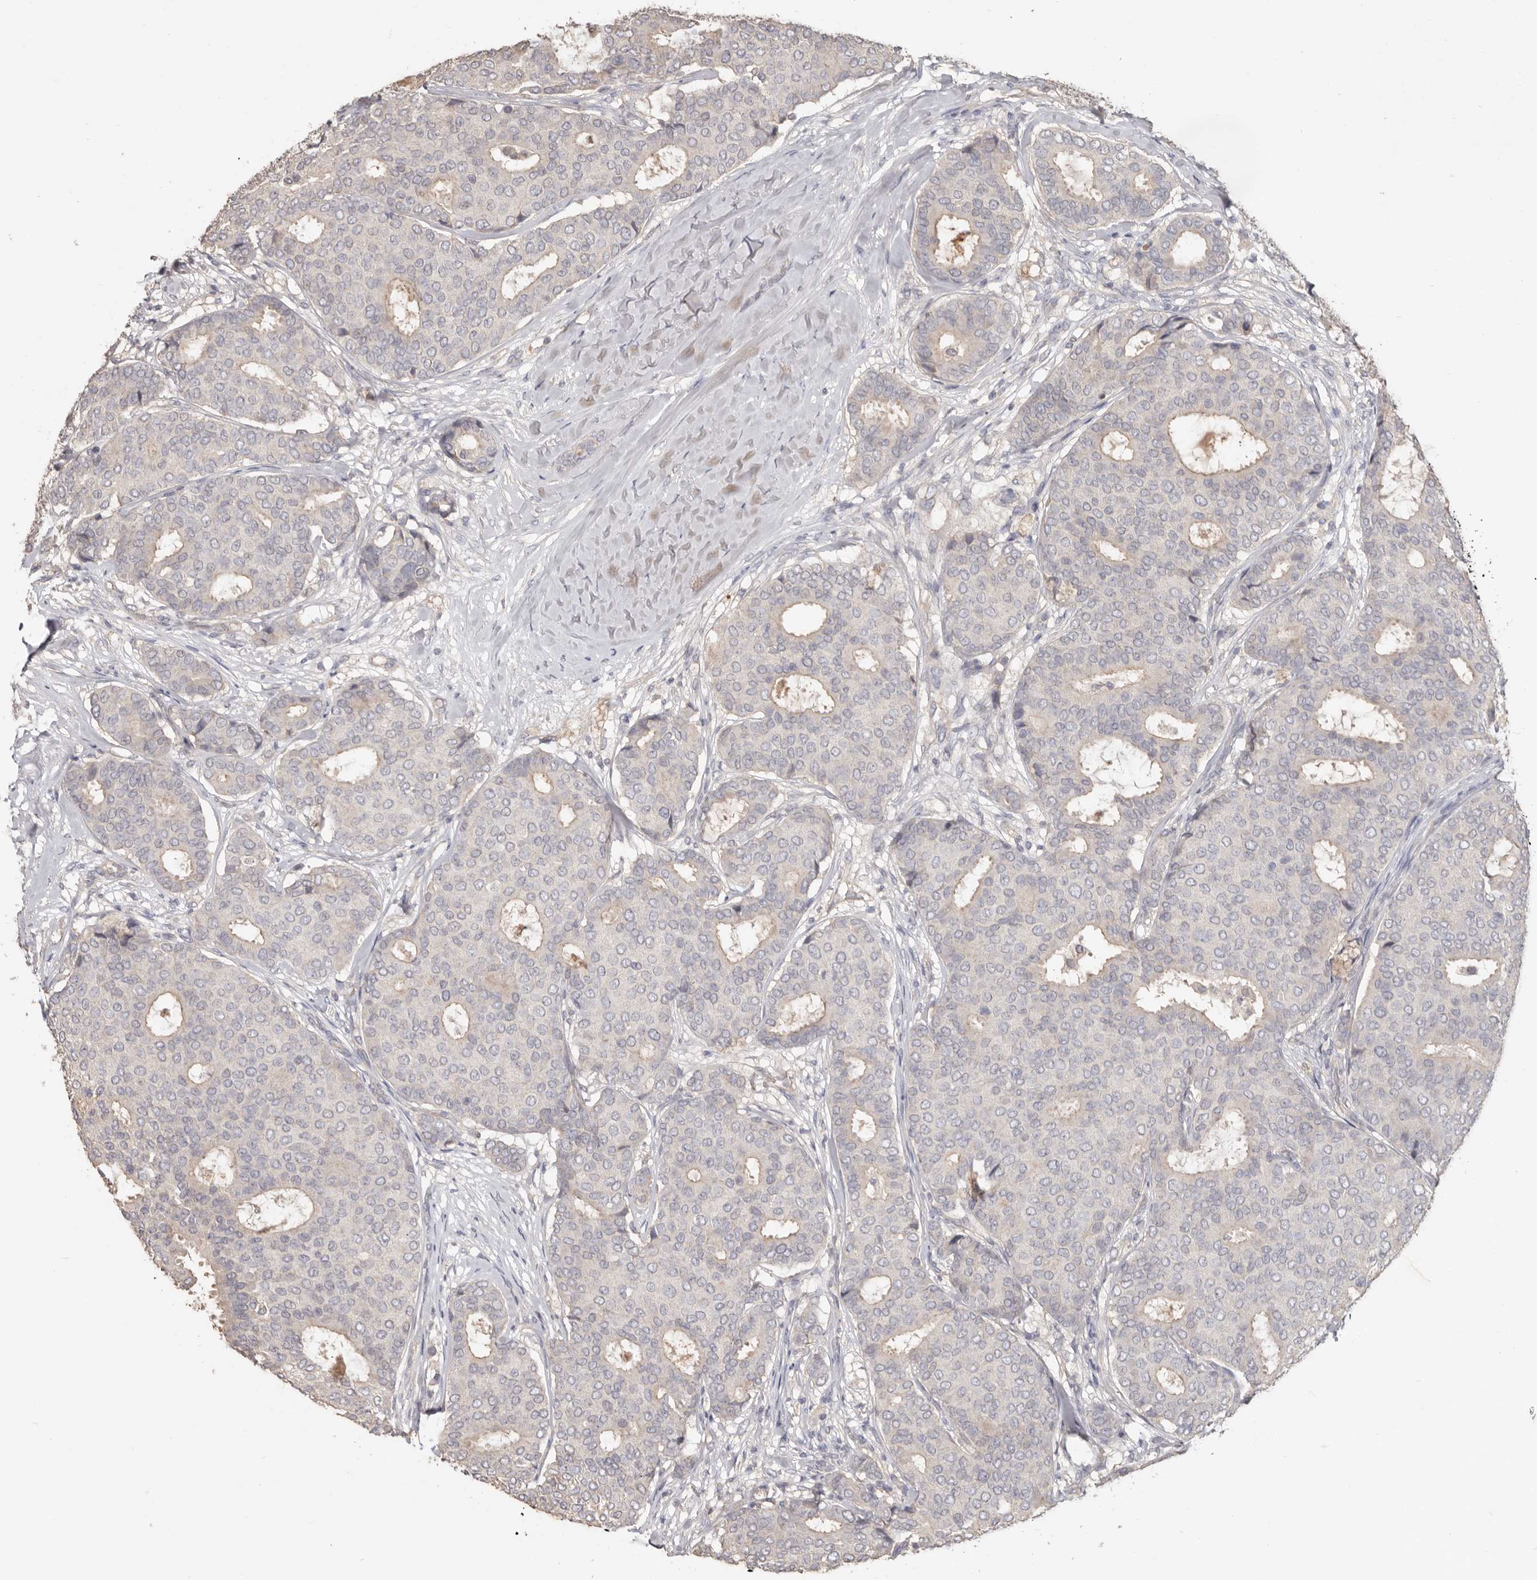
{"staining": {"intensity": "negative", "quantity": "none", "location": "none"}, "tissue": "breast cancer", "cell_type": "Tumor cells", "image_type": "cancer", "snomed": [{"axis": "morphology", "description": "Duct carcinoma"}, {"axis": "topography", "description": "Breast"}], "caption": "Tumor cells are negative for protein expression in human breast cancer (infiltrating ductal carcinoma).", "gene": "HCAR2", "patient": {"sex": "female", "age": 75}}